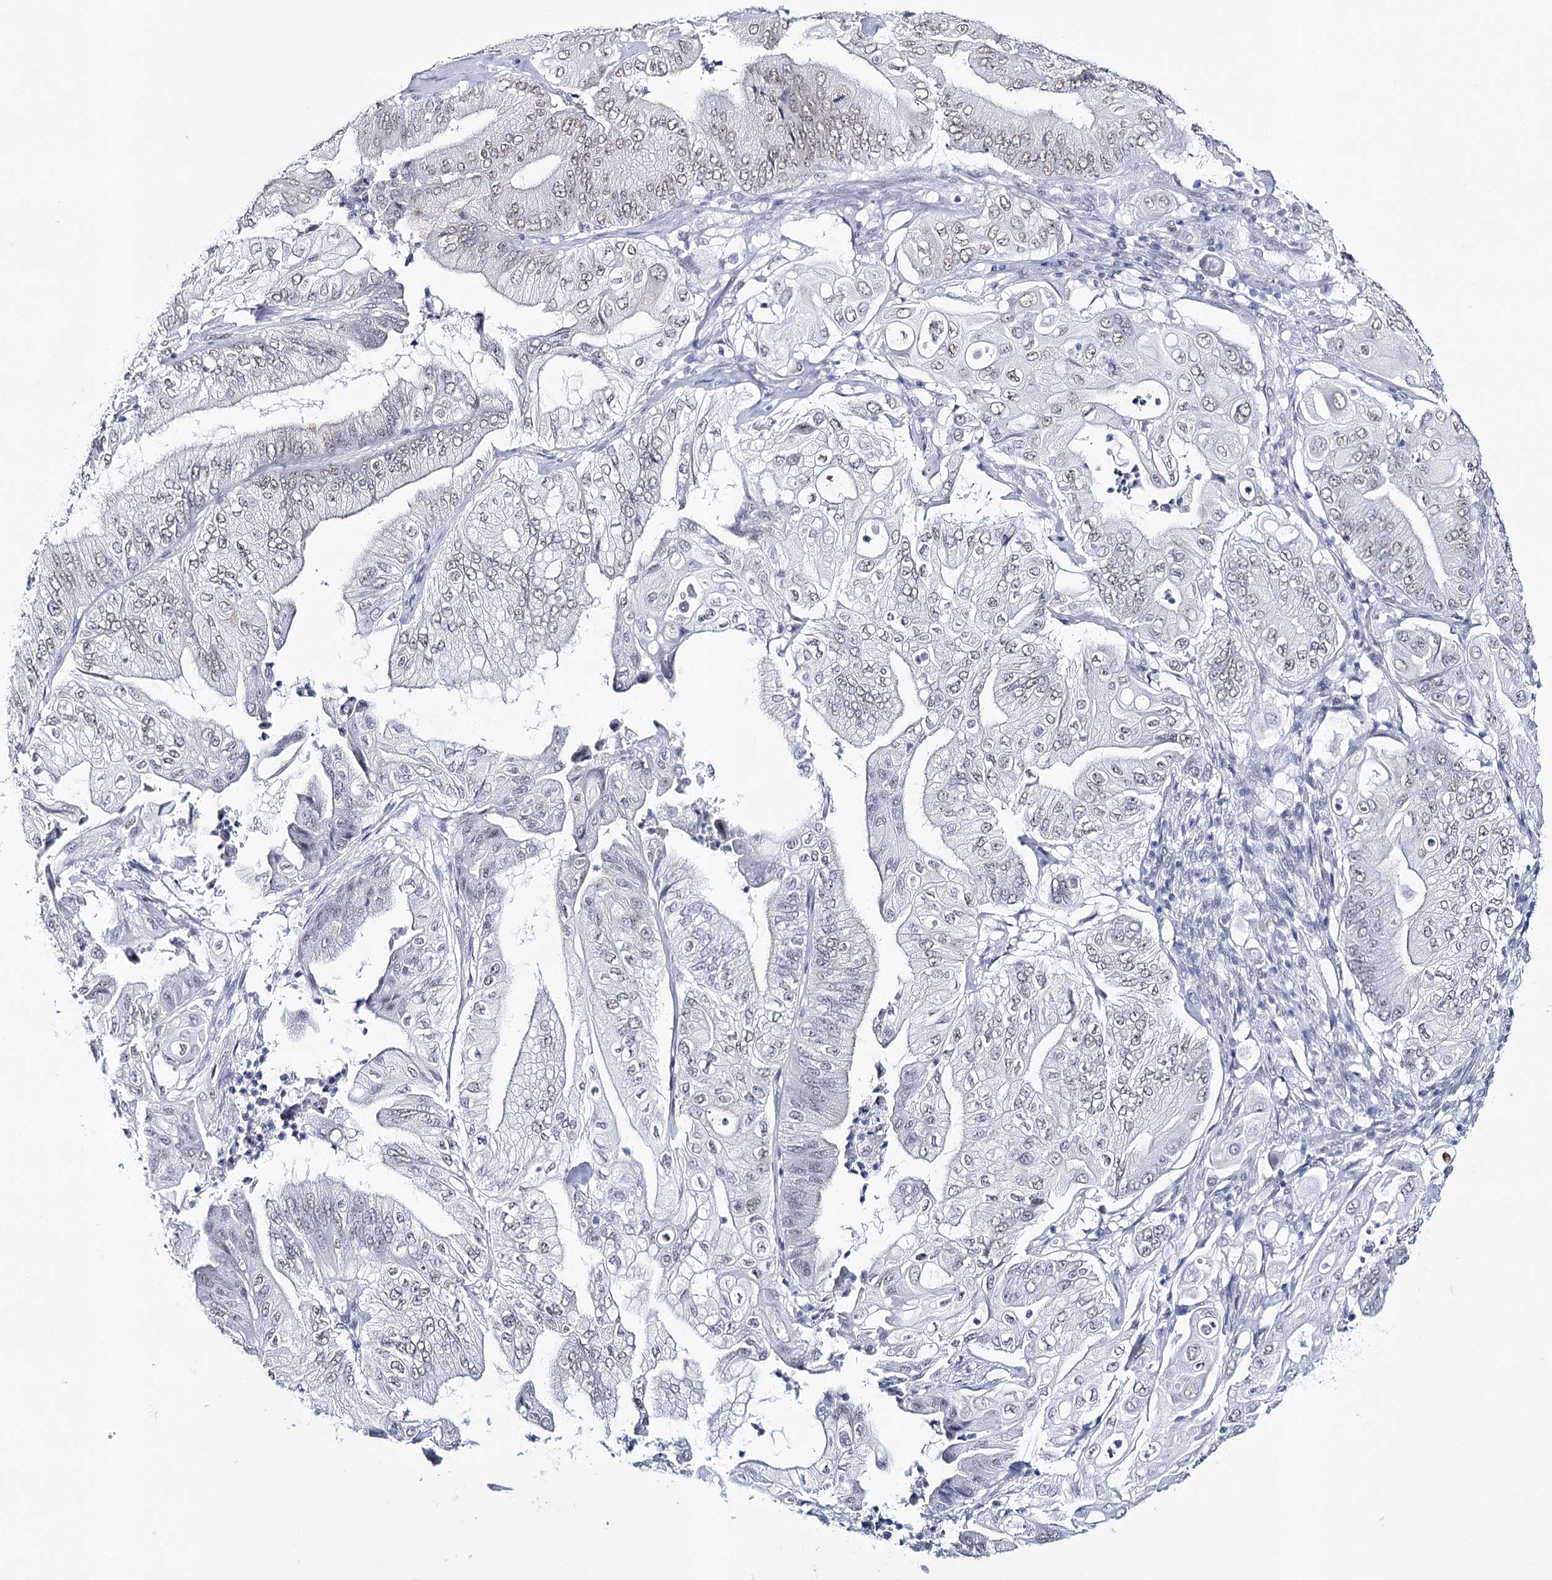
{"staining": {"intensity": "weak", "quantity": ">75%", "location": "nuclear"}, "tissue": "pancreatic cancer", "cell_type": "Tumor cells", "image_type": "cancer", "snomed": [{"axis": "morphology", "description": "Adenocarcinoma, NOS"}, {"axis": "topography", "description": "Pancreas"}], "caption": "Protein analysis of pancreatic cancer (adenocarcinoma) tissue displays weak nuclear expression in about >75% of tumor cells.", "gene": "ZC3H8", "patient": {"sex": "female", "age": 77}}